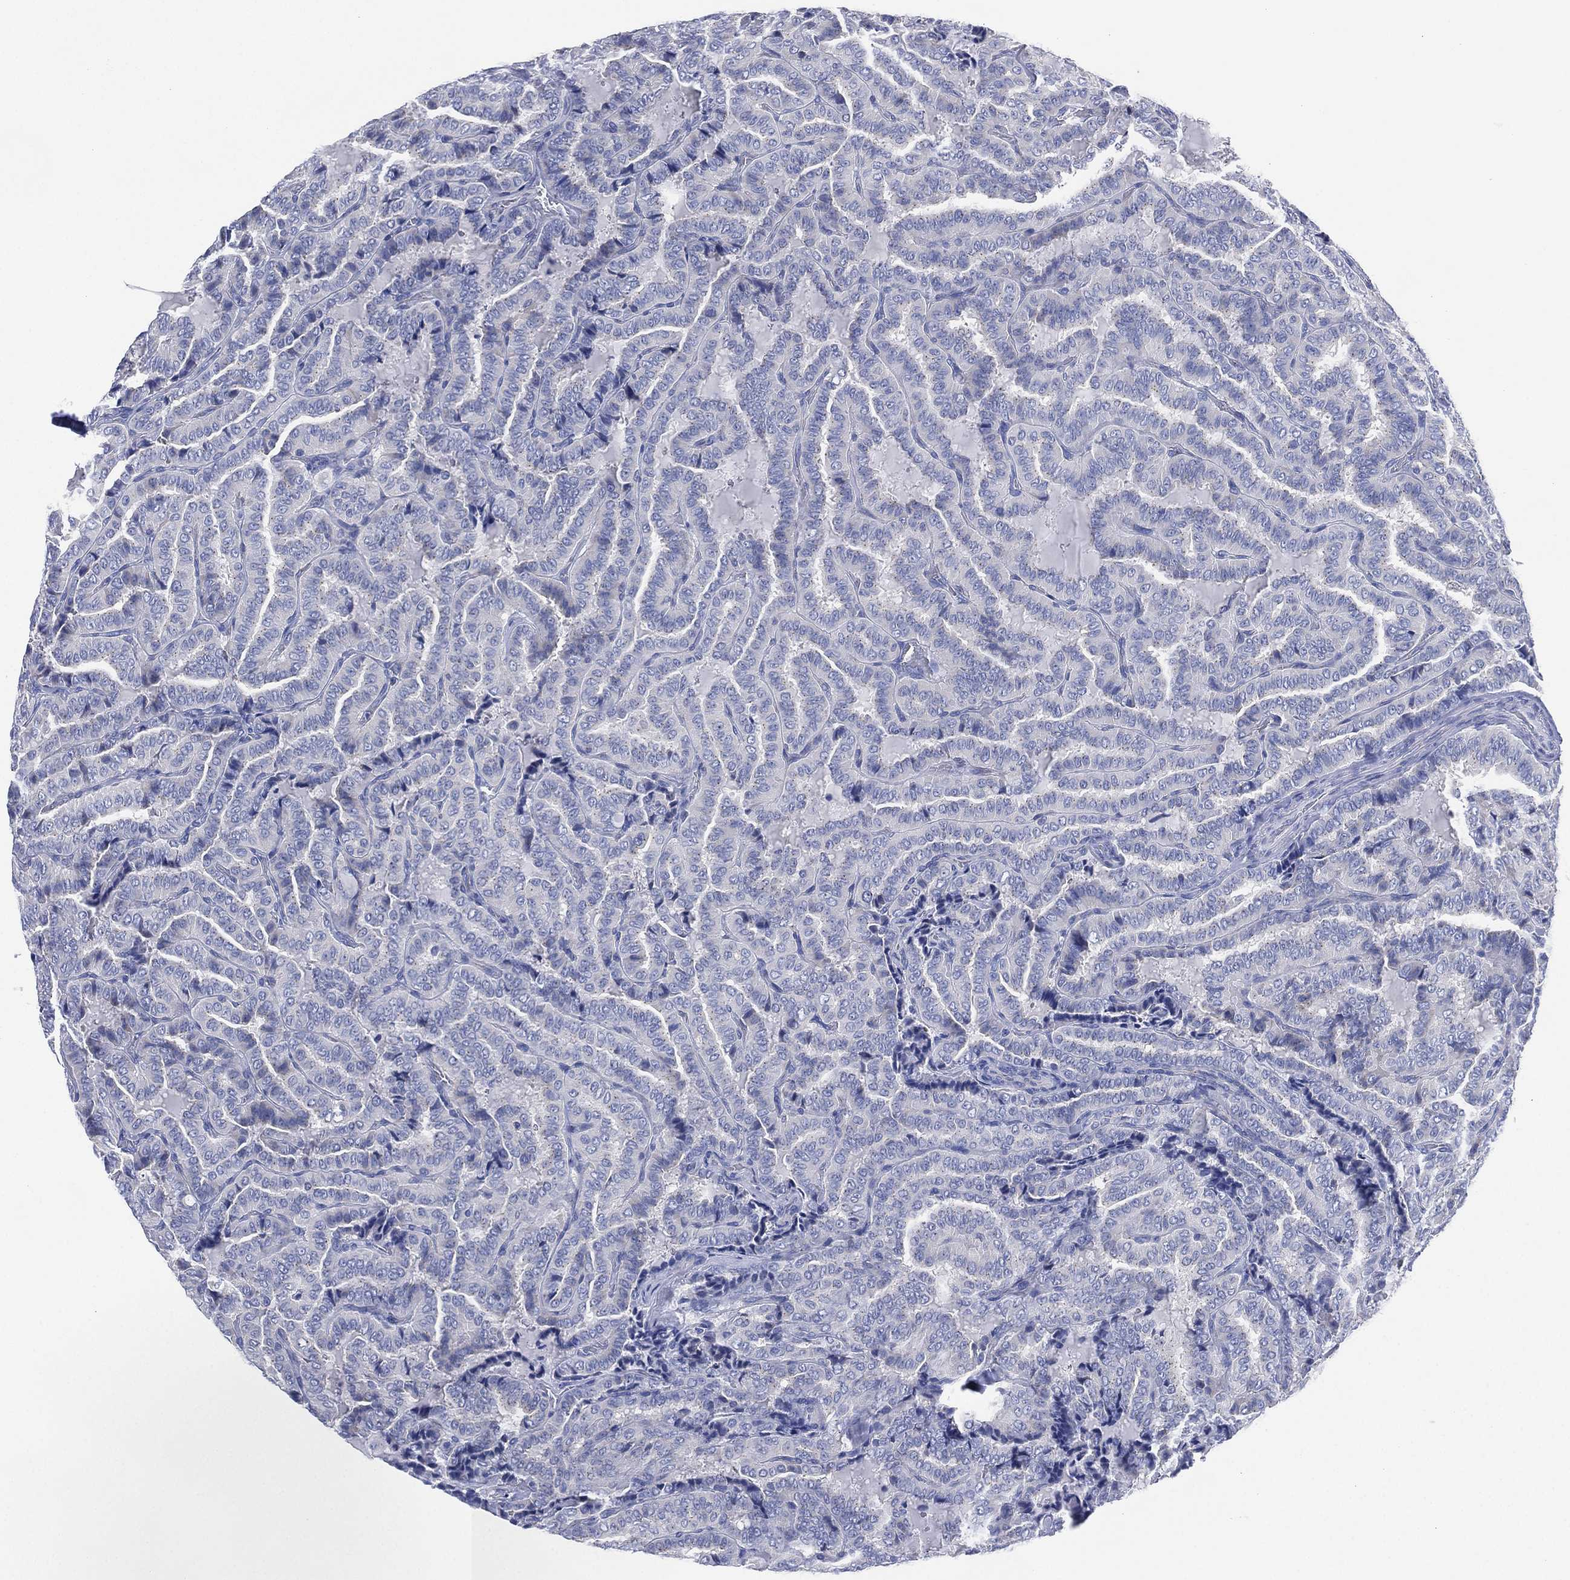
{"staining": {"intensity": "negative", "quantity": "none", "location": "none"}, "tissue": "thyroid cancer", "cell_type": "Tumor cells", "image_type": "cancer", "snomed": [{"axis": "morphology", "description": "Papillary adenocarcinoma, NOS"}, {"axis": "topography", "description": "Thyroid gland"}], "caption": "Thyroid papillary adenocarcinoma was stained to show a protein in brown. There is no significant expression in tumor cells. Nuclei are stained in blue.", "gene": "CHRNA3", "patient": {"sex": "female", "age": 39}}